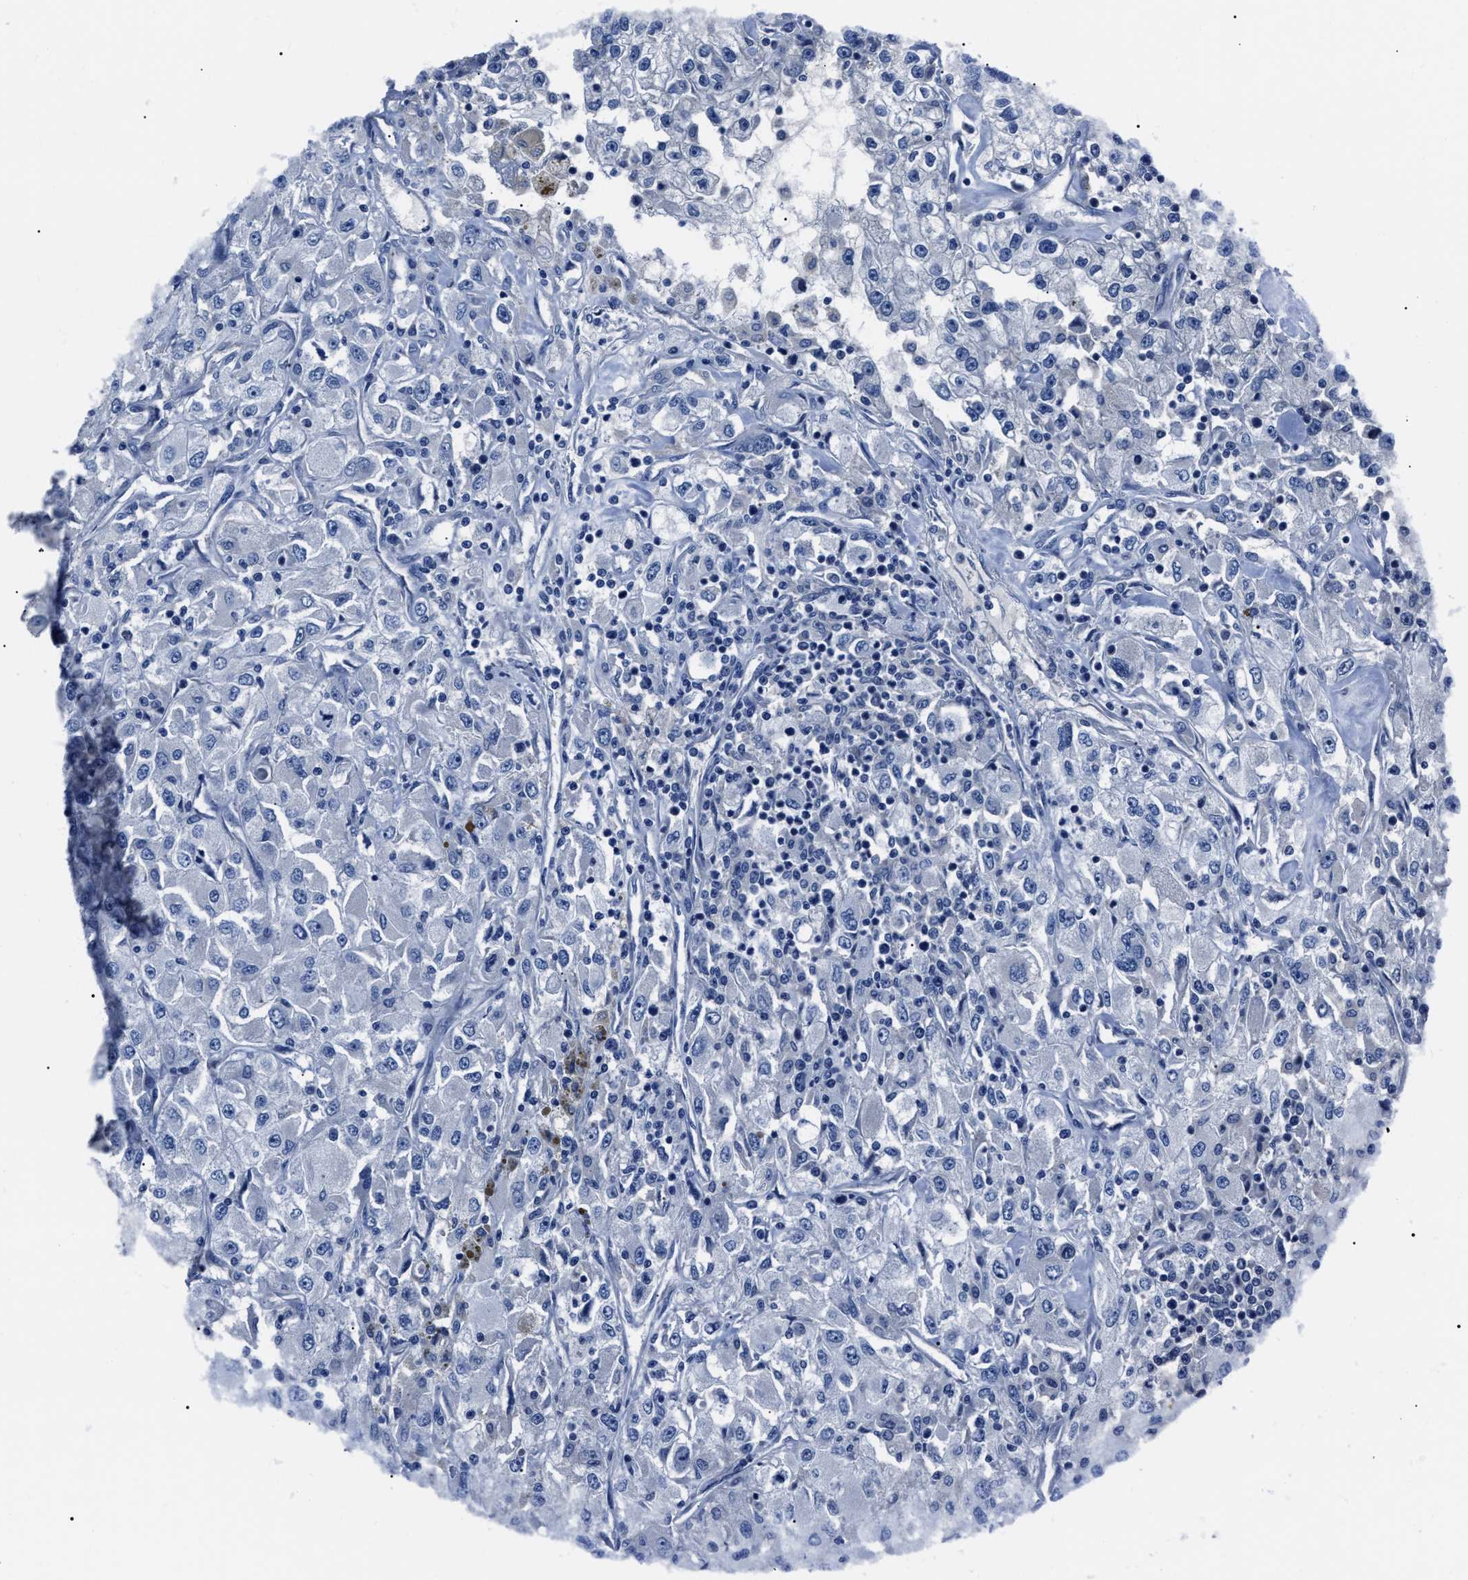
{"staining": {"intensity": "negative", "quantity": "none", "location": "none"}, "tissue": "renal cancer", "cell_type": "Tumor cells", "image_type": "cancer", "snomed": [{"axis": "morphology", "description": "Adenocarcinoma, NOS"}, {"axis": "topography", "description": "Kidney"}], "caption": "A micrograph of human renal cancer is negative for staining in tumor cells. Nuclei are stained in blue.", "gene": "LRWD1", "patient": {"sex": "female", "age": 52}}